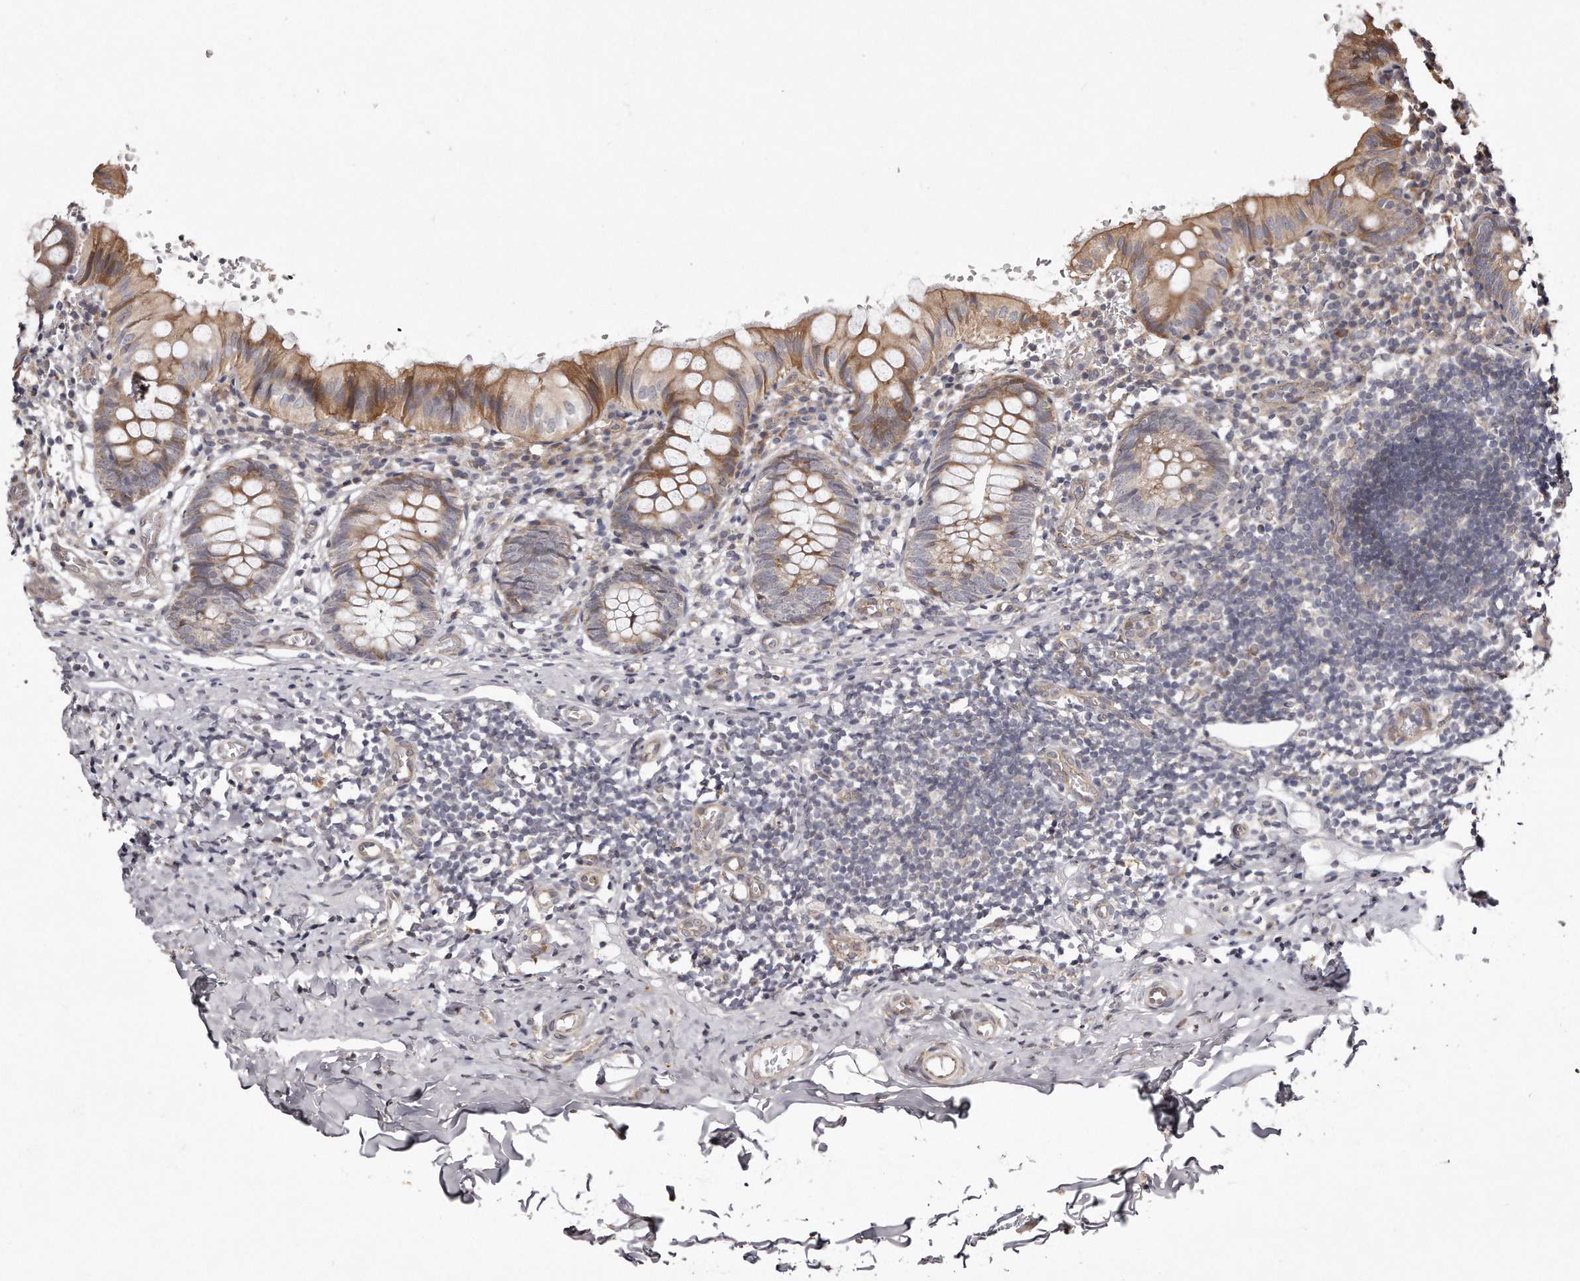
{"staining": {"intensity": "moderate", "quantity": ">75%", "location": "cytoplasmic/membranous"}, "tissue": "appendix", "cell_type": "Glandular cells", "image_type": "normal", "snomed": [{"axis": "morphology", "description": "Normal tissue, NOS"}, {"axis": "topography", "description": "Appendix"}], "caption": "Immunohistochemical staining of normal appendix demonstrates moderate cytoplasmic/membranous protein positivity in approximately >75% of glandular cells. Ihc stains the protein of interest in brown and the nuclei are stained blue.", "gene": "TRAPPC14", "patient": {"sex": "male", "age": 8}}